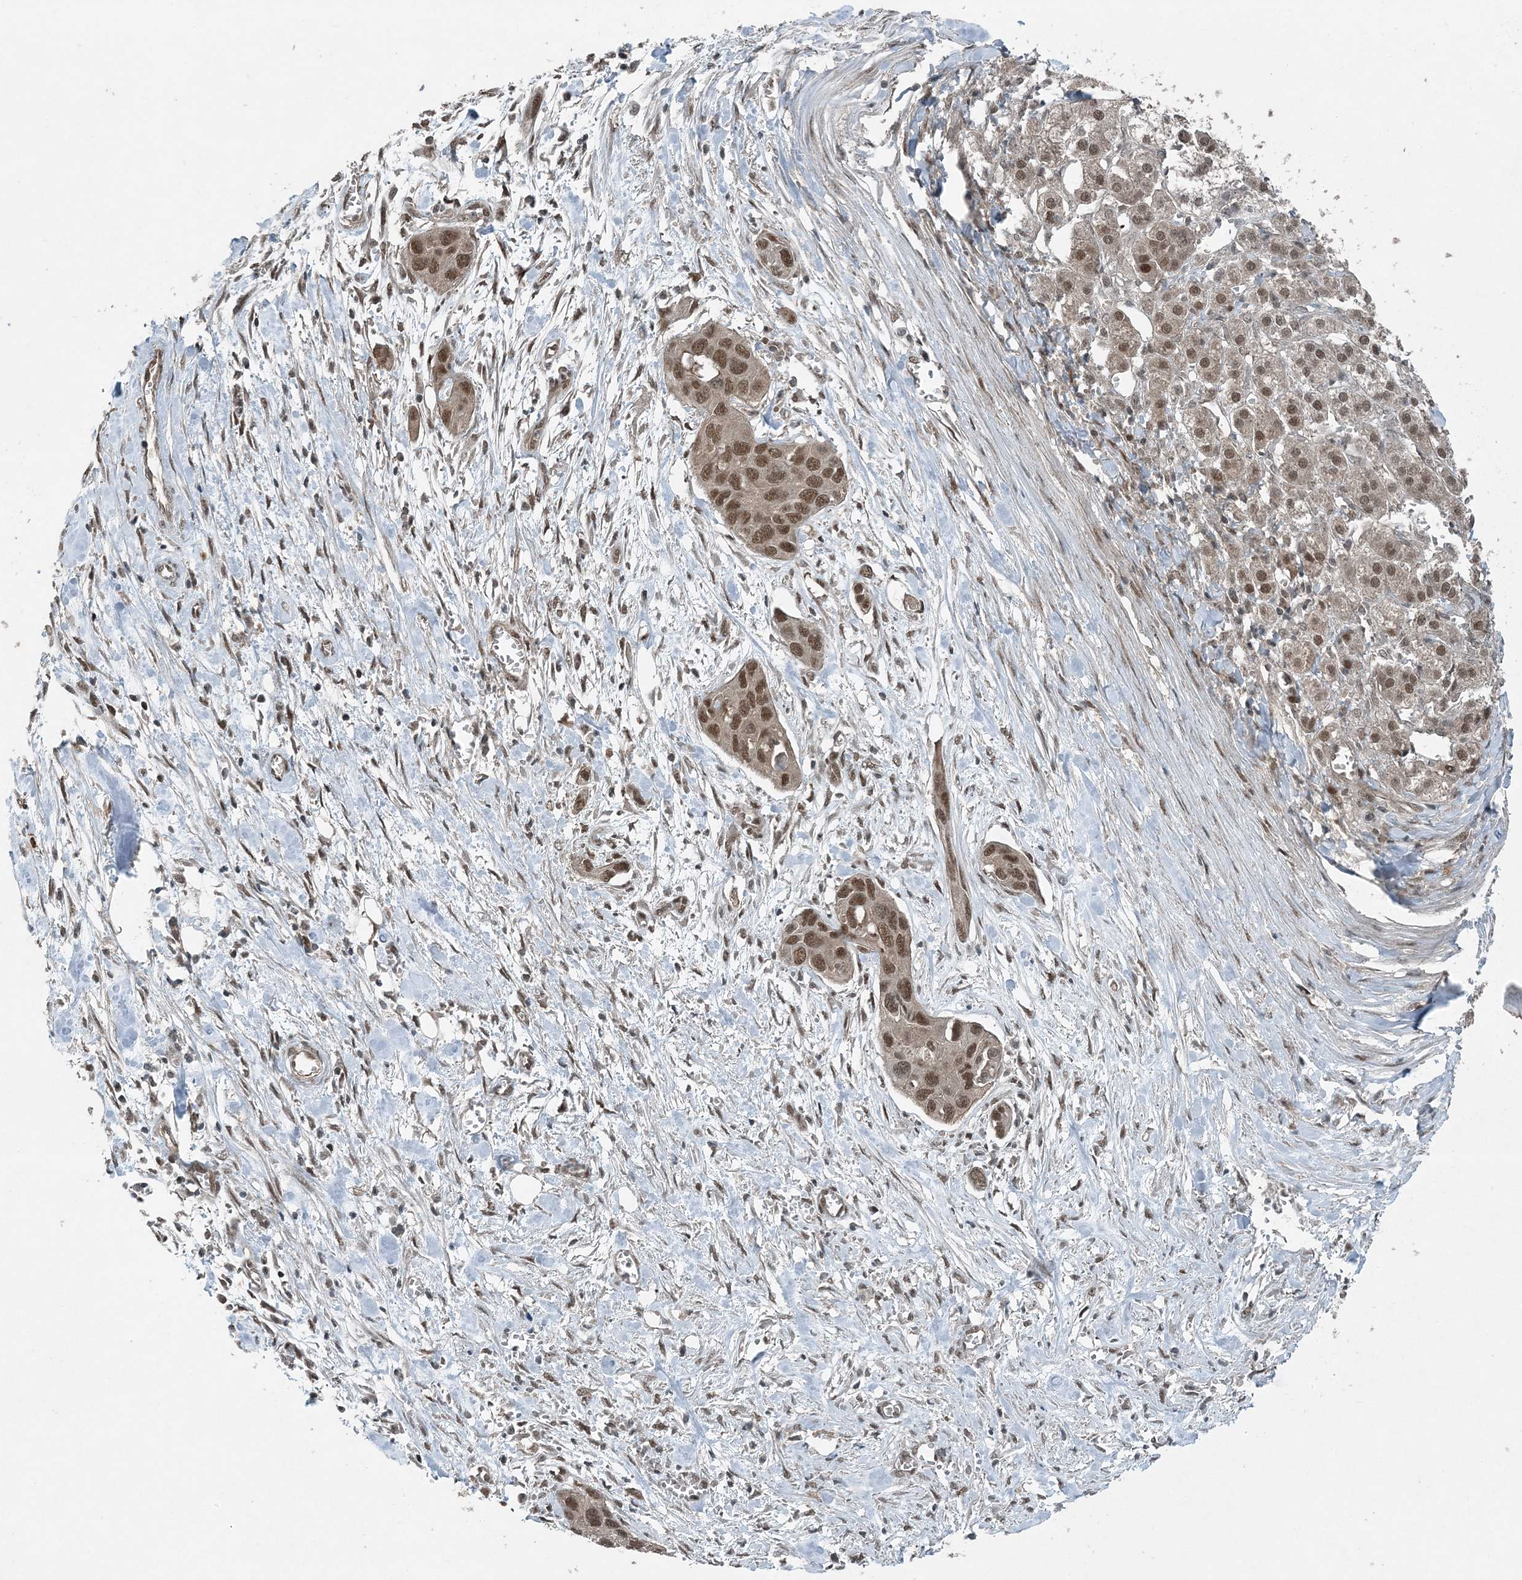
{"staining": {"intensity": "moderate", "quantity": ">75%", "location": "nuclear"}, "tissue": "pancreatic cancer", "cell_type": "Tumor cells", "image_type": "cancer", "snomed": [{"axis": "morphology", "description": "Adenocarcinoma, NOS"}, {"axis": "topography", "description": "Pancreas"}], "caption": "Human pancreatic adenocarcinoma stained for a protein (brown) exhibits moderate nuclear positive expression in about >75% of tumor cells.", "gene": "COPS7B", "patient": {"sex": "female", "age": 60}}